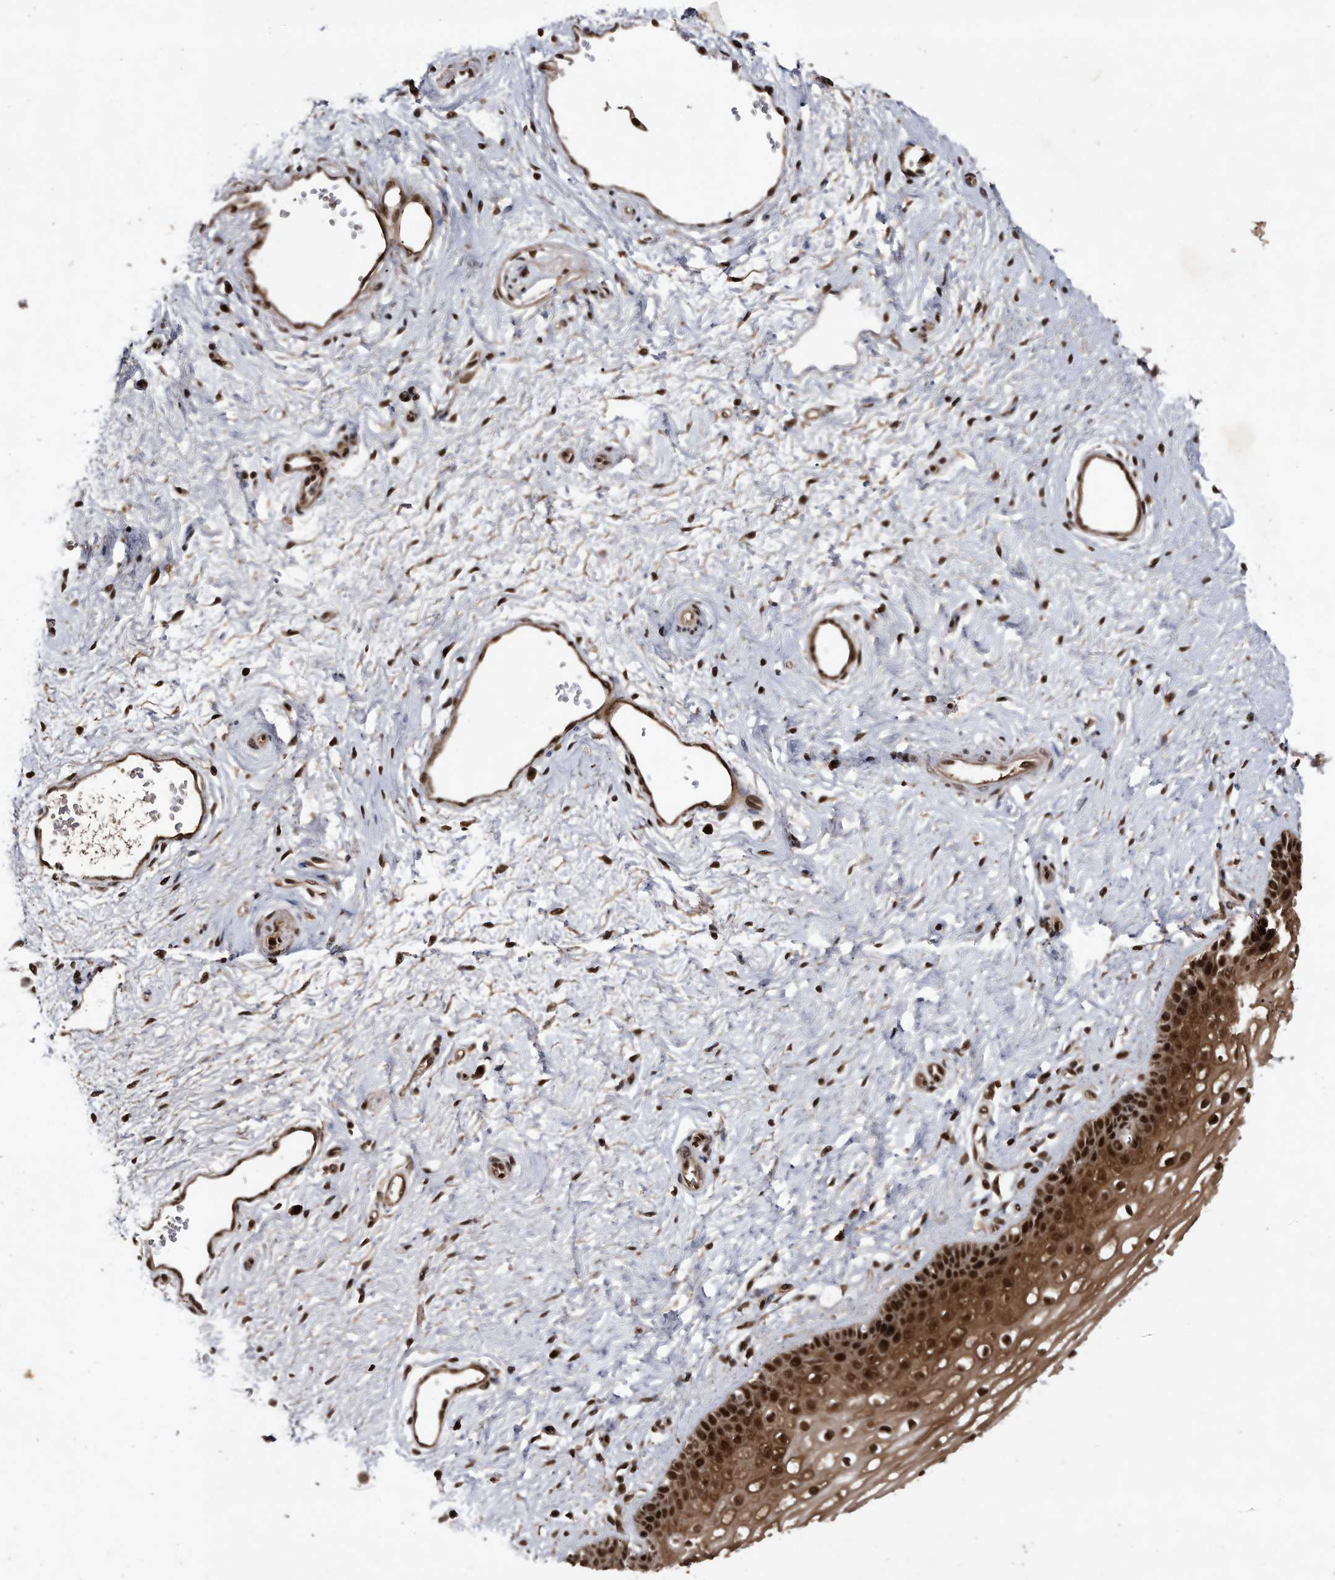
{"staining": {"intensity": "strong", "quantity": ">75%", "location": "cytoplasmic/membranous,nuclear"}, "tissue": "vagina", "cell_type": "Squamous epithelial cells", "image_type": "normal", "snomed": [{"axis": "morphology", "description": "Normal tissue, NOS"}, {"axis": "topography", "description": "Vagina"}], "caption": "Immunohistochemical staining of unremarkable human vagina displays high levels of strong cytoplasmic/membranous,nuclear expression in approximately >75% of squamous epithelial cells. The staining was performed using DAB, with brown indicating positive protein expression. Nuclei are stained blue with hematoxylin.", "gene": "RAD23B", "patient": {"sex": "female", "age": 46}}